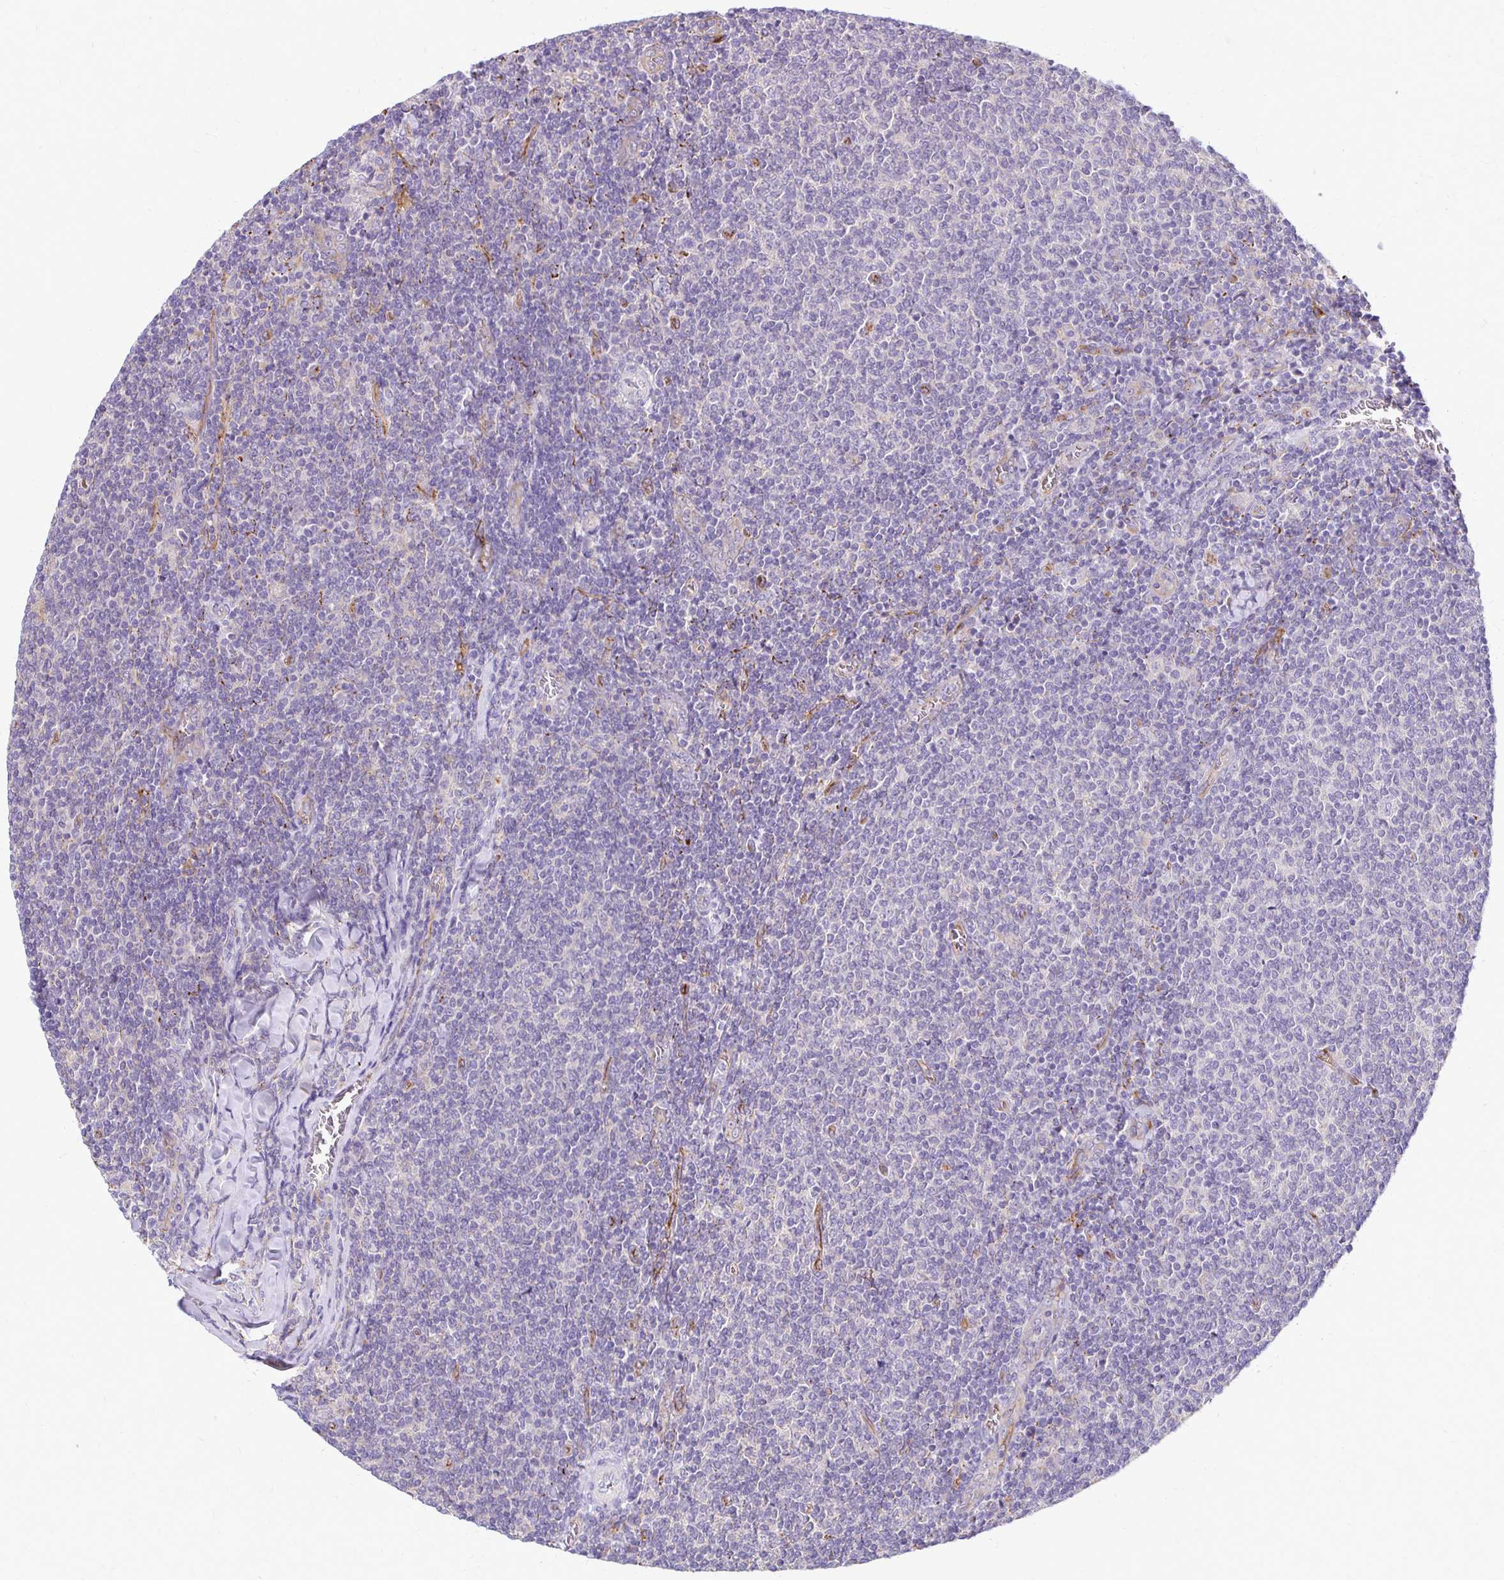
{"staining": {"intensity": "negative", "quantity": "none", "location": "none"}, "tissue": "lymphoma", "cell_type": "Tumor cells", "image_type": "cancer", "snomed": [{"axis": "morphology", "description": "Malignant lymphoma, non-Hodgkin's type, Low grade"}, {"axis": "topography", "description": "Lymph node"}], "caption": "Photomicrograph shows no significant protein staining in tumor cells of low-grade malignant lymphoma, non-Hodgkin's type.", "gene": "TTYH1", "patient": {"sex": "male", "age": 52}}